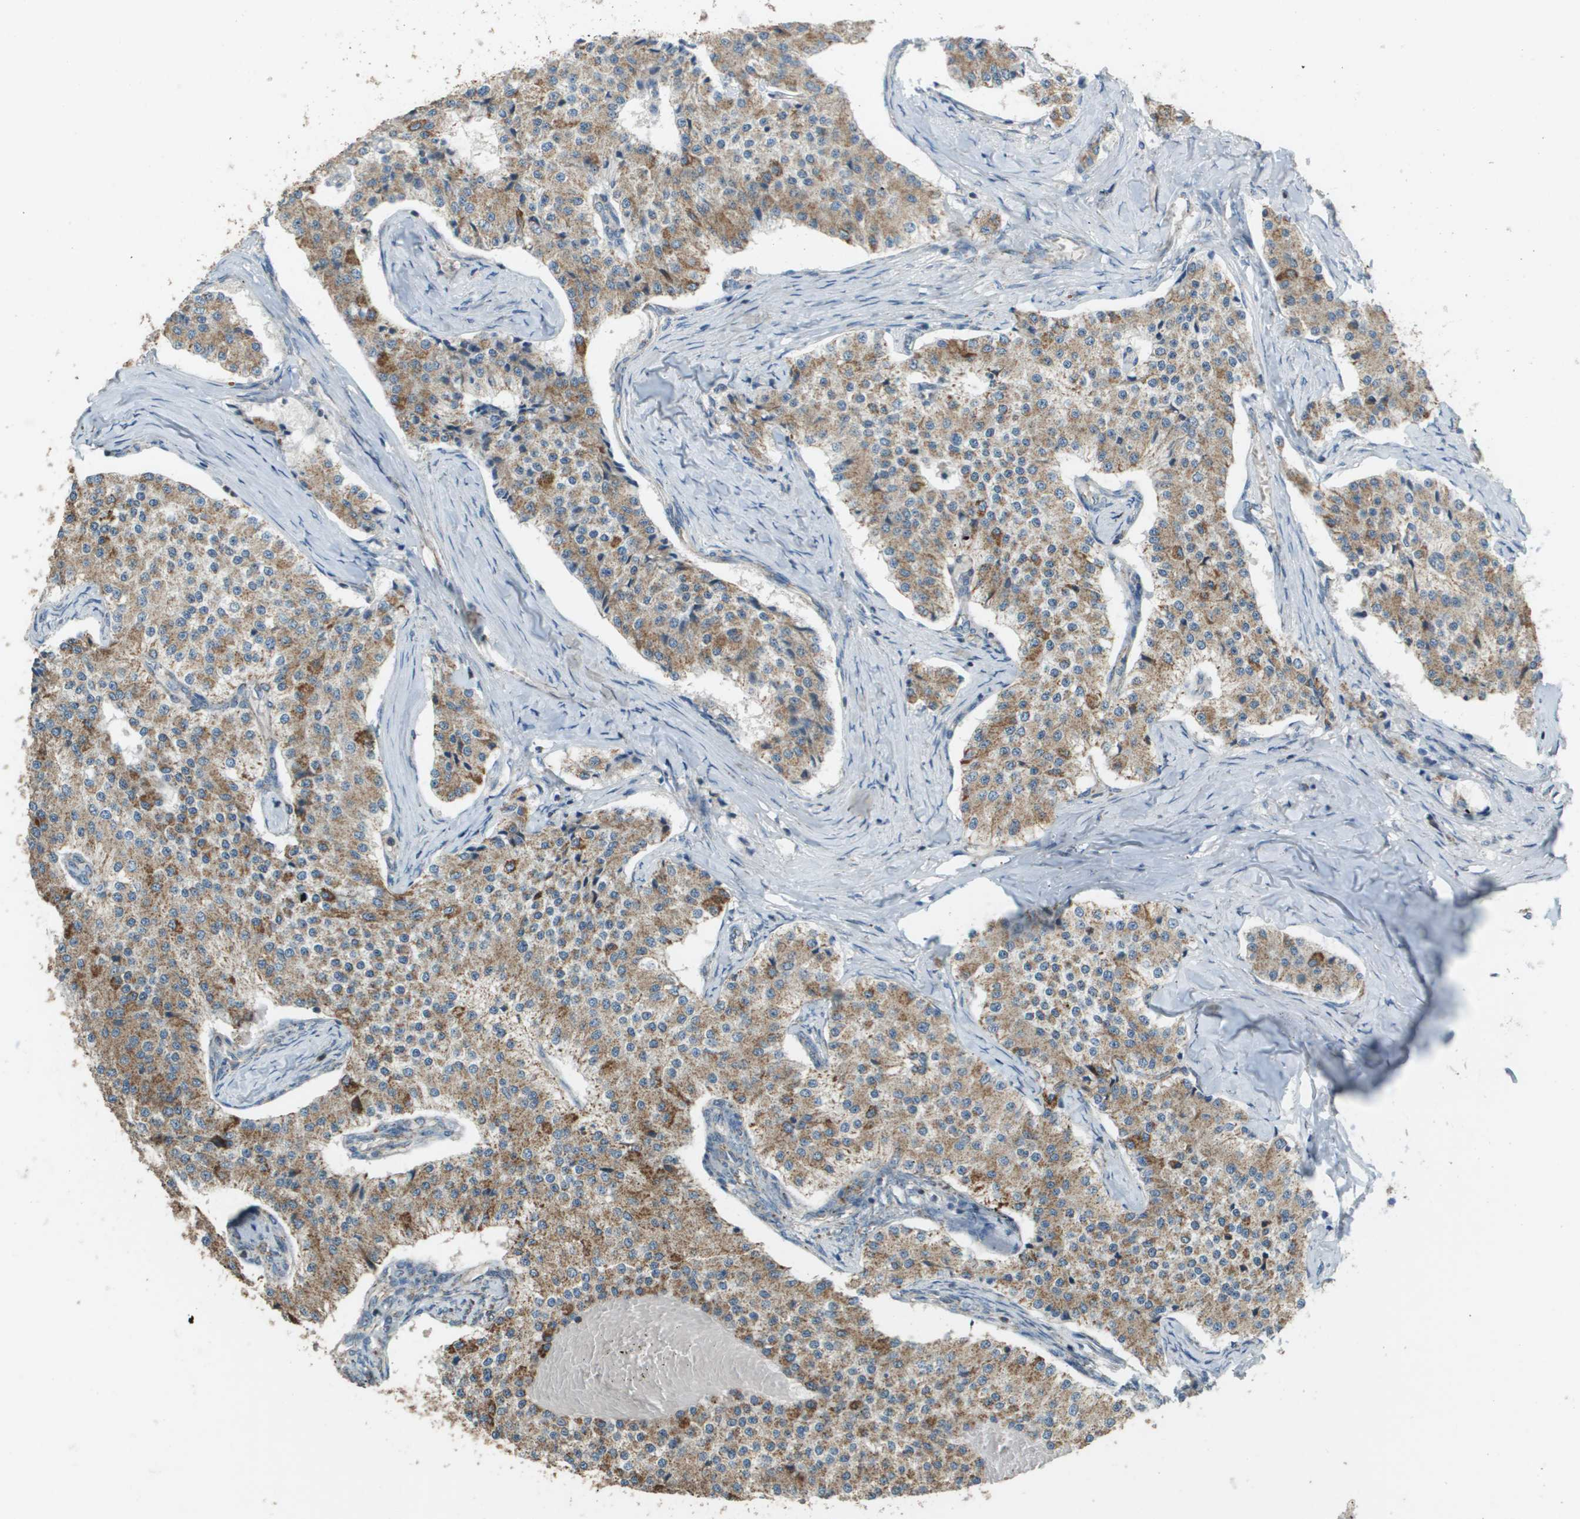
{"staining": {"intensity": "moderate", "quantity": ">75%", "location": "cytoplasmic/membranous"}, "tissue": "carcinoid", "cell_type": "Tumor cells", "image_type": "cancer", "snomed": [{"axis": "morphology", "description": "Carcinoid, malignant, NOS"}, {"axis": "topography", "description": "Colon"}], "caption": "Immunohistochemistry of carcinoid shows medium levels of moderate cytoplasmic/membranous expression in approximately >75% of tumor cells.", "gene": "FH", "patient": {"sex": "female", "age": 52}}